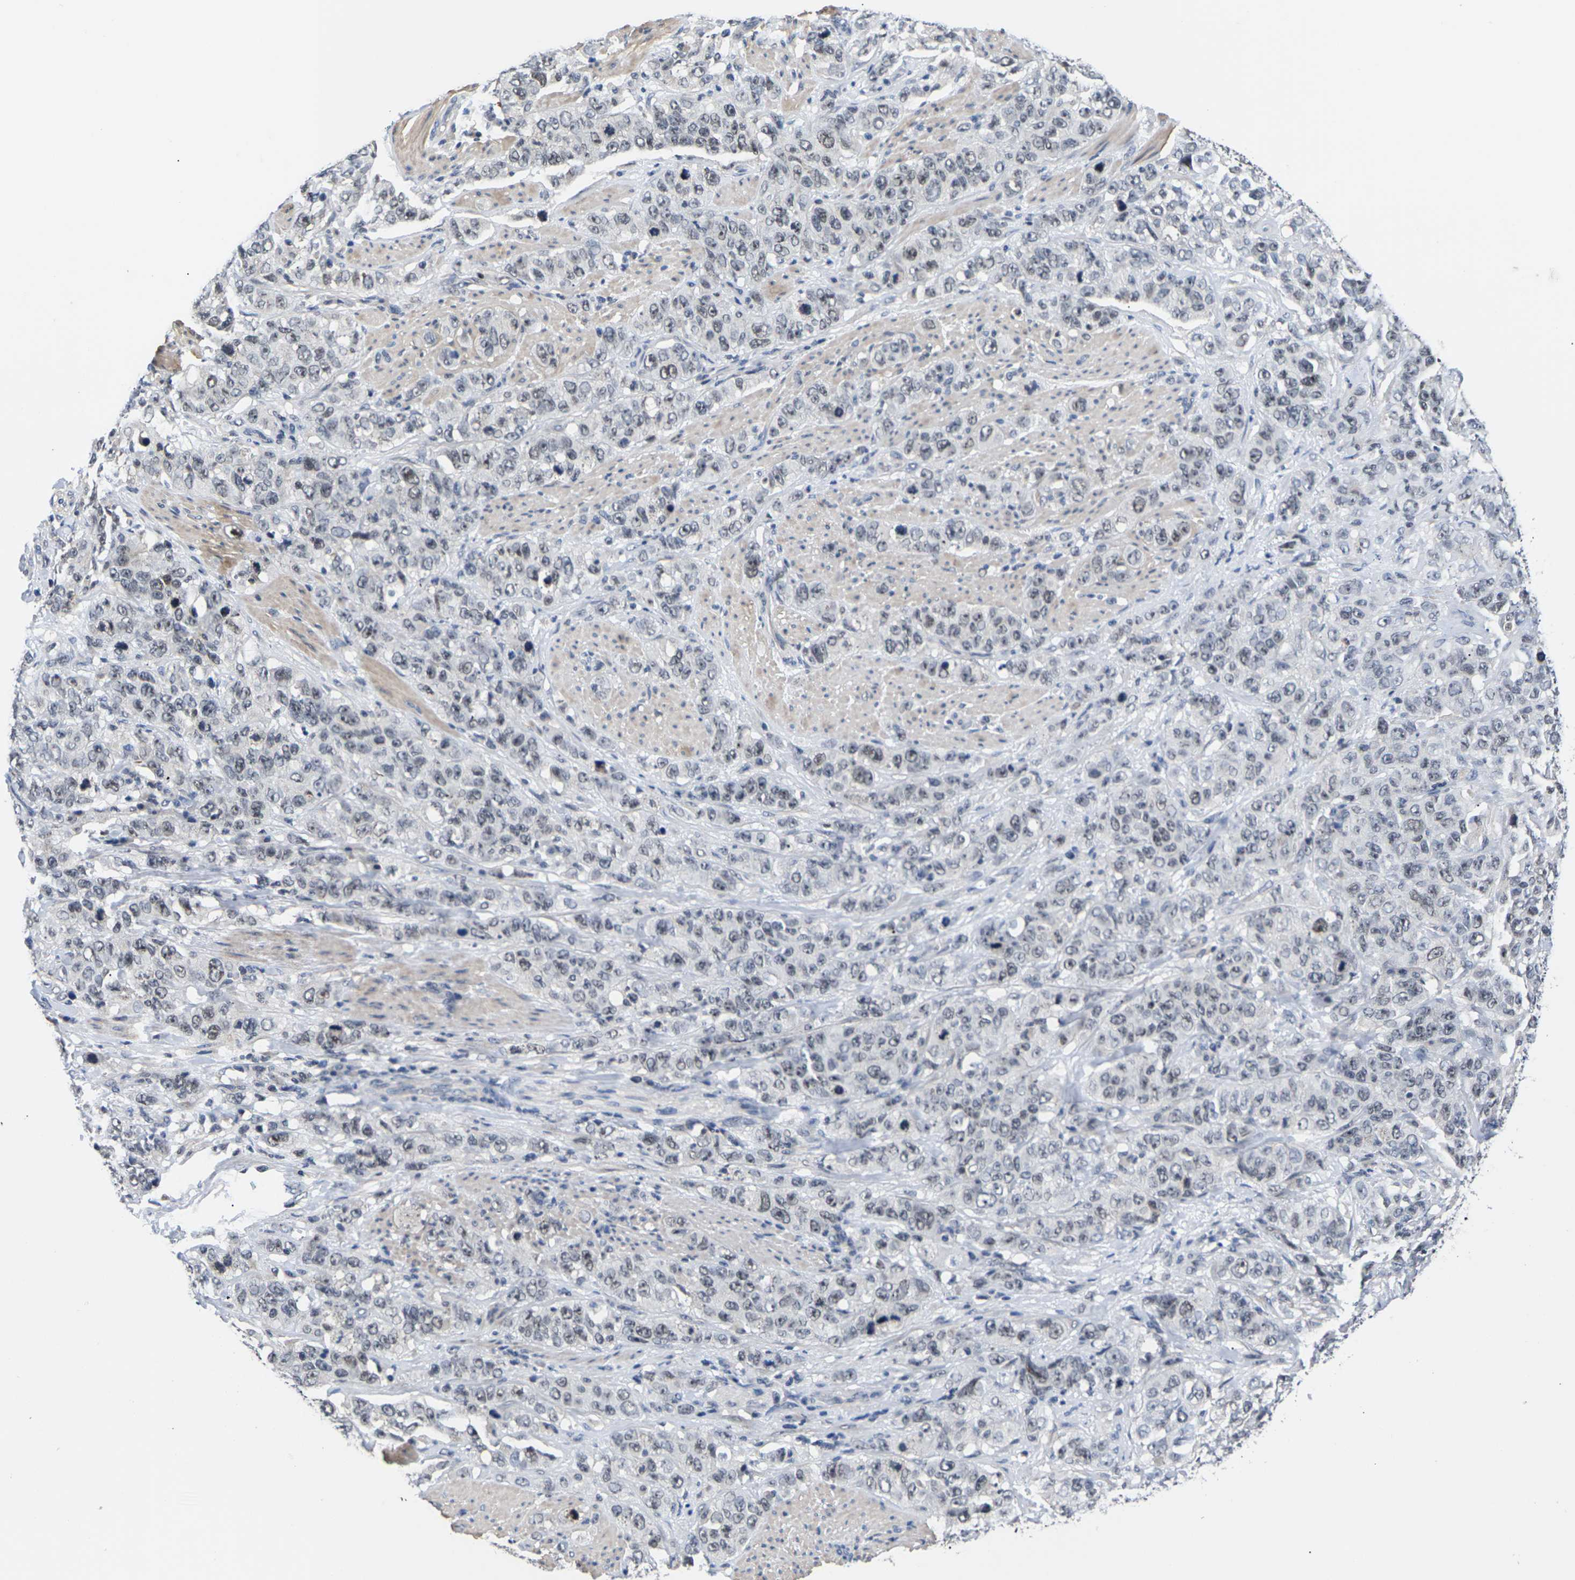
{"staining": {"intensity": "weak", "quantity": "<25%", "location": "nuclear"}, "tissue": "stomach cancer", "cell_type": "Tumor cells", "image_type": "cancer", "snomed": [{"axis": "morphology", "description": "Adenocarcinoma, NOS"}, {"axis": "topography", "description": "Stomach"}], "caption": "This is an immunohistochemistry (IHC) histopathology image of stomach adenocarcinoma. There is no staining in tumor cells.", "gene": "ST6GAL2", "patient": {"sex": "male", "age": 48}}